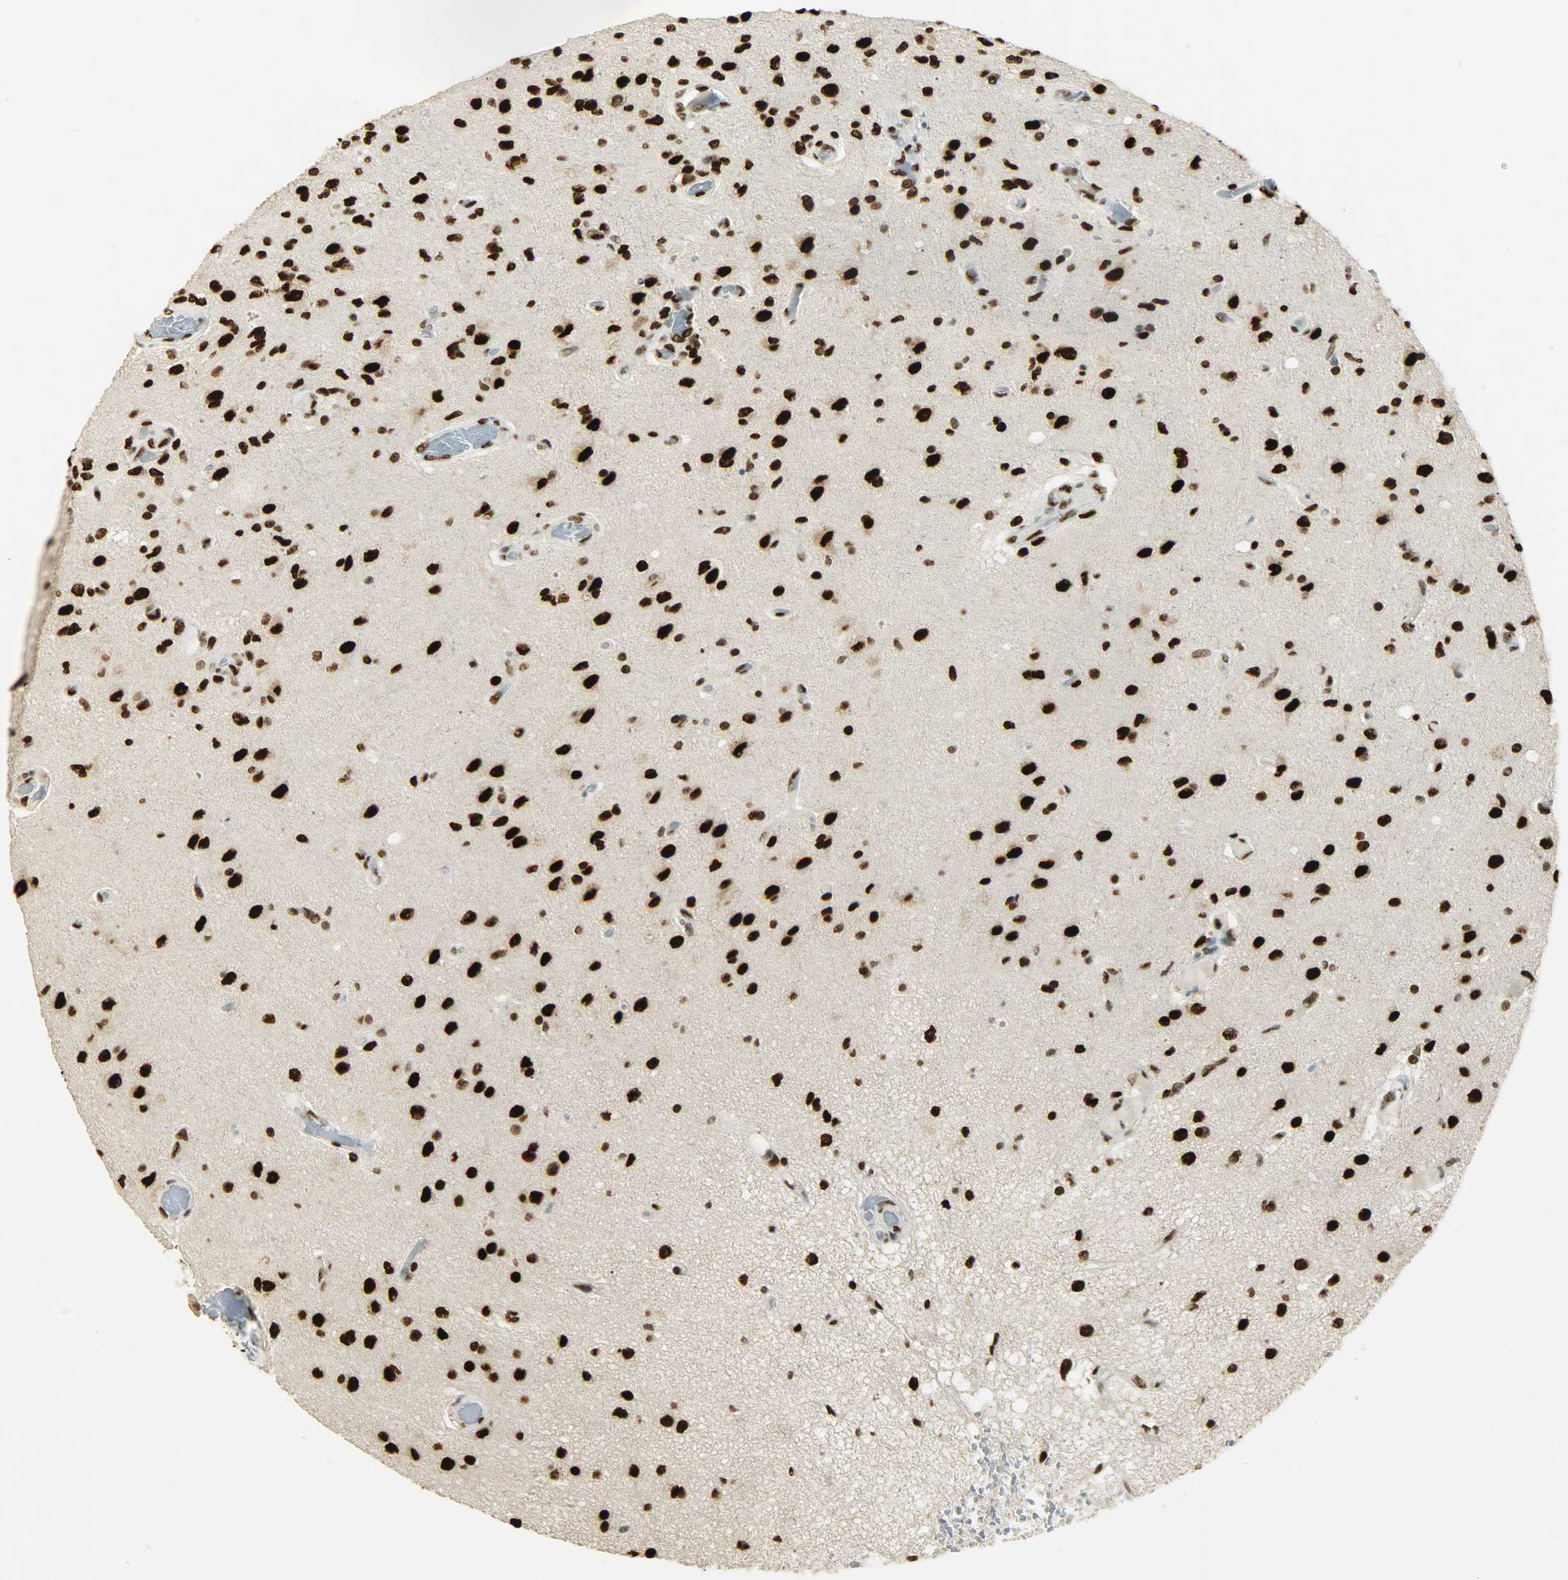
{"staining": {"intensity": "strong", "quantity": ">75%", "location": "nuclear"}, "tissue": "glioma", "cell_type": "Tumor cells", "image_type": "cancer", "snomed": [{"axis": "morphology", "description": "Normal tissue, NOS"}, {"axis": "morphology", "description": "Glioma, malignant, High grade"}, {"axis": "topography", "description": "Cerebral cortex"}], "caption": "High-power microscopy captured an immunohistochemistry (IHC) image of glioma, revealing strong nuclear positivity in about >75% of tumor cells.", "gene": "MYEF2", "patient": {"sex": "male", "age": 77}}